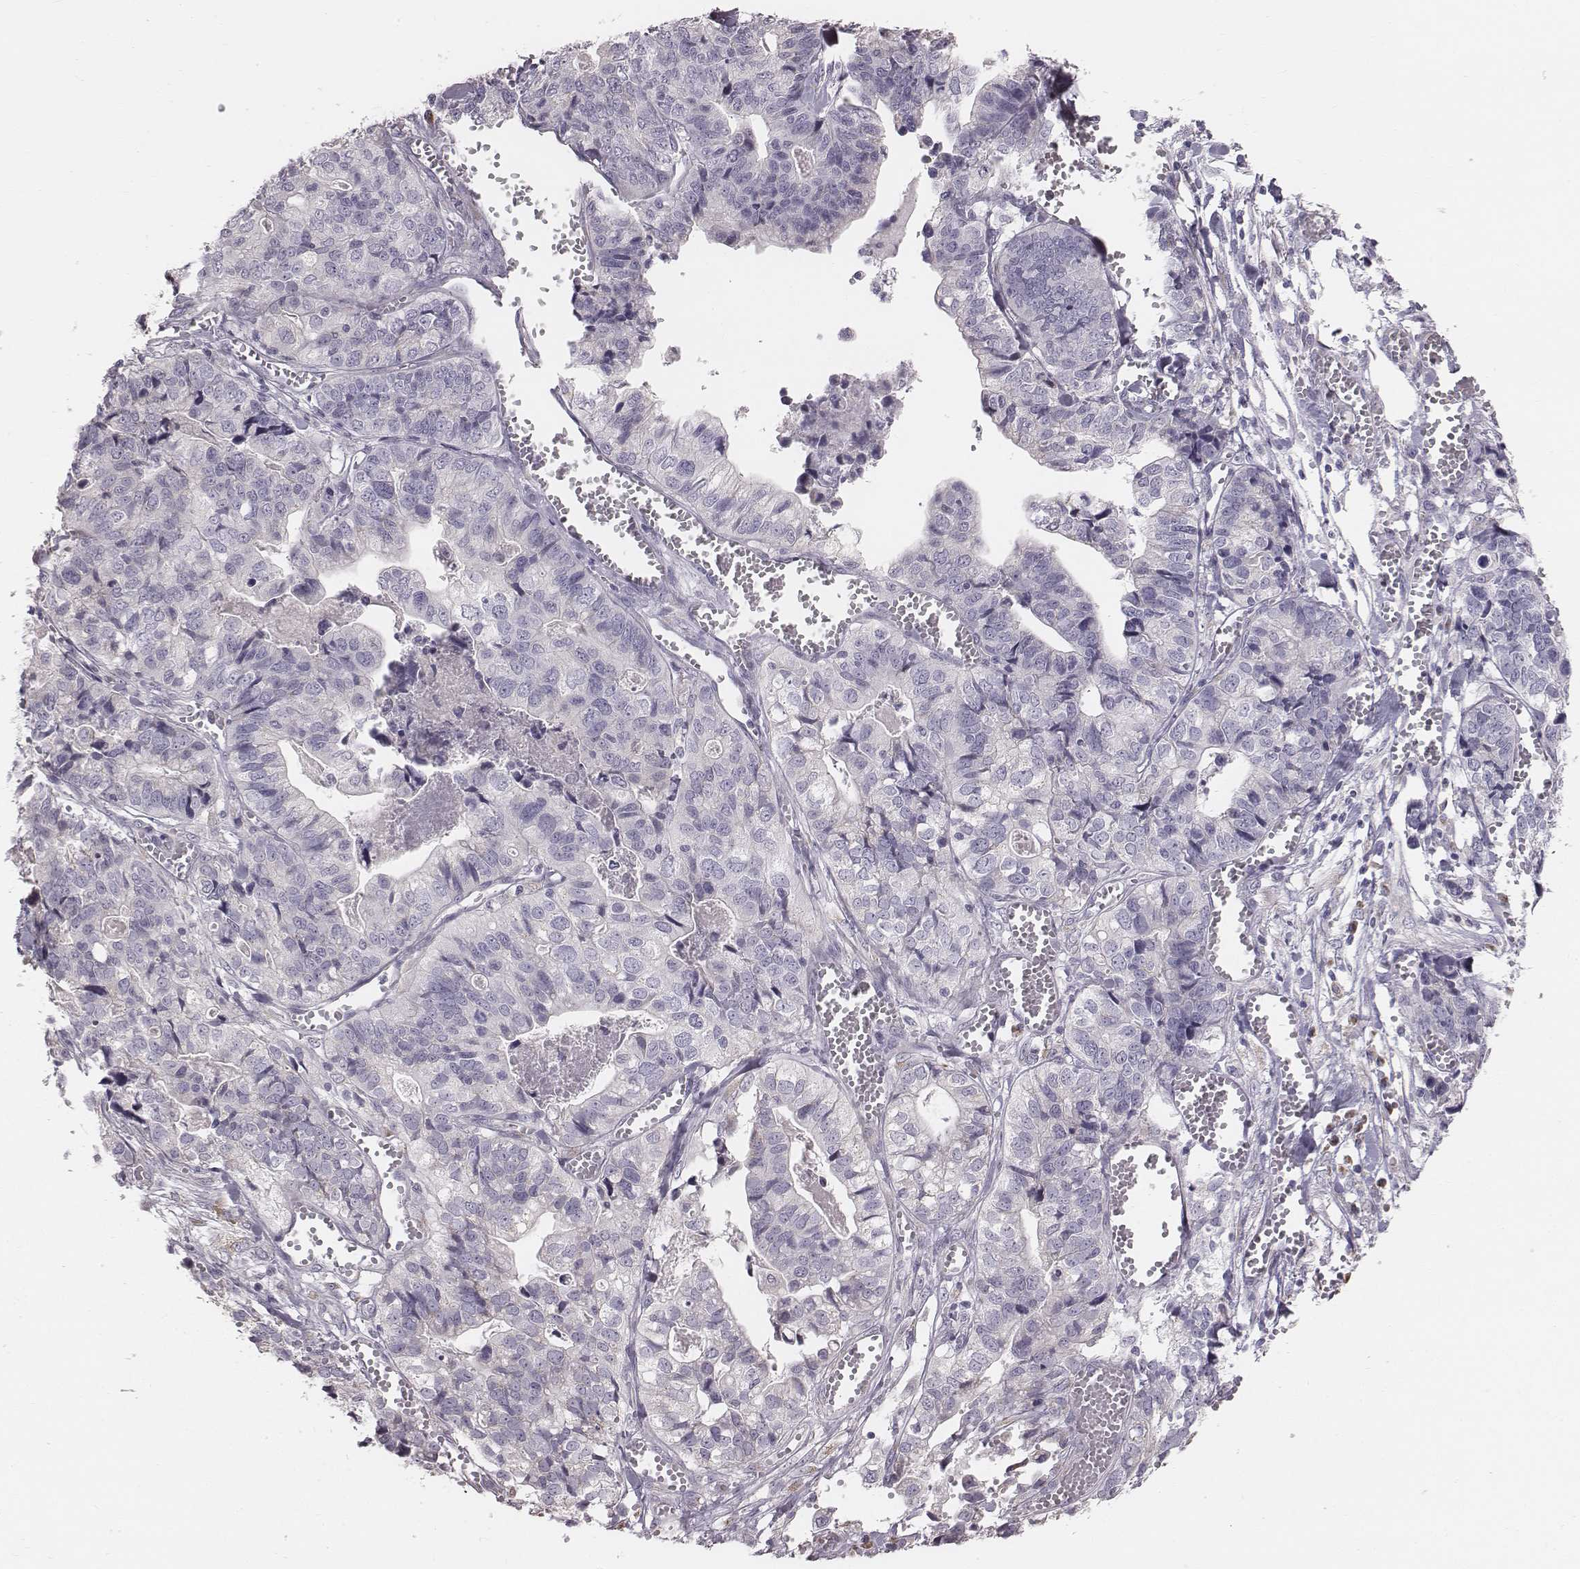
{"staining": {"intensity": "negative", "quantity": "none", "location": "none"}, "tissue": "stomach cancer", "cell_type": "Tumor cells", "image_type": "cancer", "snomed": [{"axis": "morphology", "description": "Adenocarcinoma, NOS"}, {"axis": "topography", "description": "Stomach, upper"}], "caption": "A high-resolution histopathology image shows immunohistochemistry (IHC) staining of adenocarcinoma (stomach), which exhibits no significant staining in tumor cells. (Brightfield microscopy of DAB IHC at high magnification).", "gene": "C6orf58", "patient": {"sex": "female", "age": 67}}